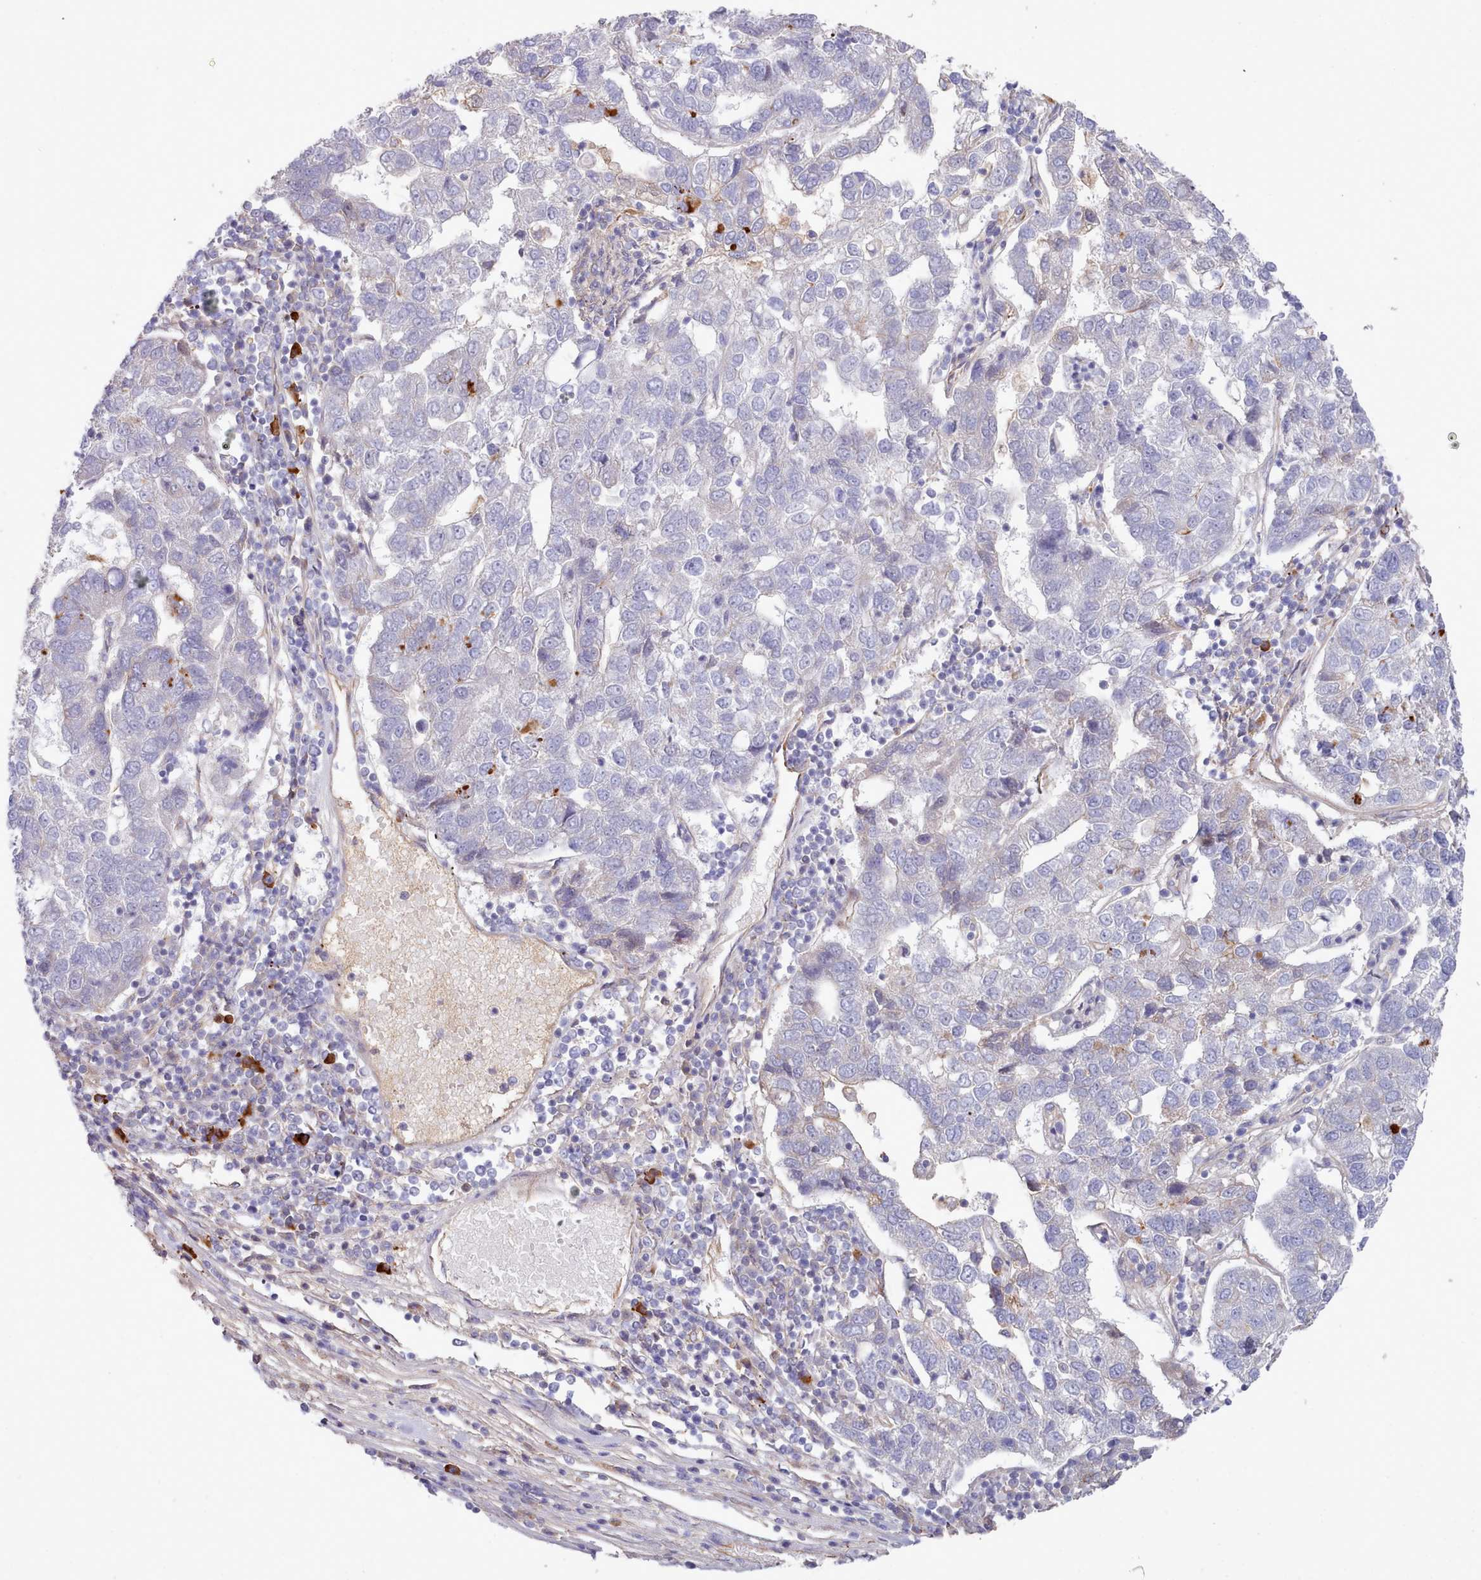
{"staining": {"intensity": "weak", "quantity": "<25%", "location": "cytoplasmic/membranous"}, "tissue": "pancreatic cancer", "cell_type": "Tumor cells", "image_type": "cancer", "snomed": [{"axis": "morphology", "description": "Adenocarcinoma, NOS"}, {"axis": "topography", "description": "Pancreas"}], "caption": "The immunohistochemistry image has no significant positivity in tumor cells of adenocarcinoma (pancreatic) tissue.", "gene": "ZC3H13", "patient": {"sex": "female", "age": 61}}